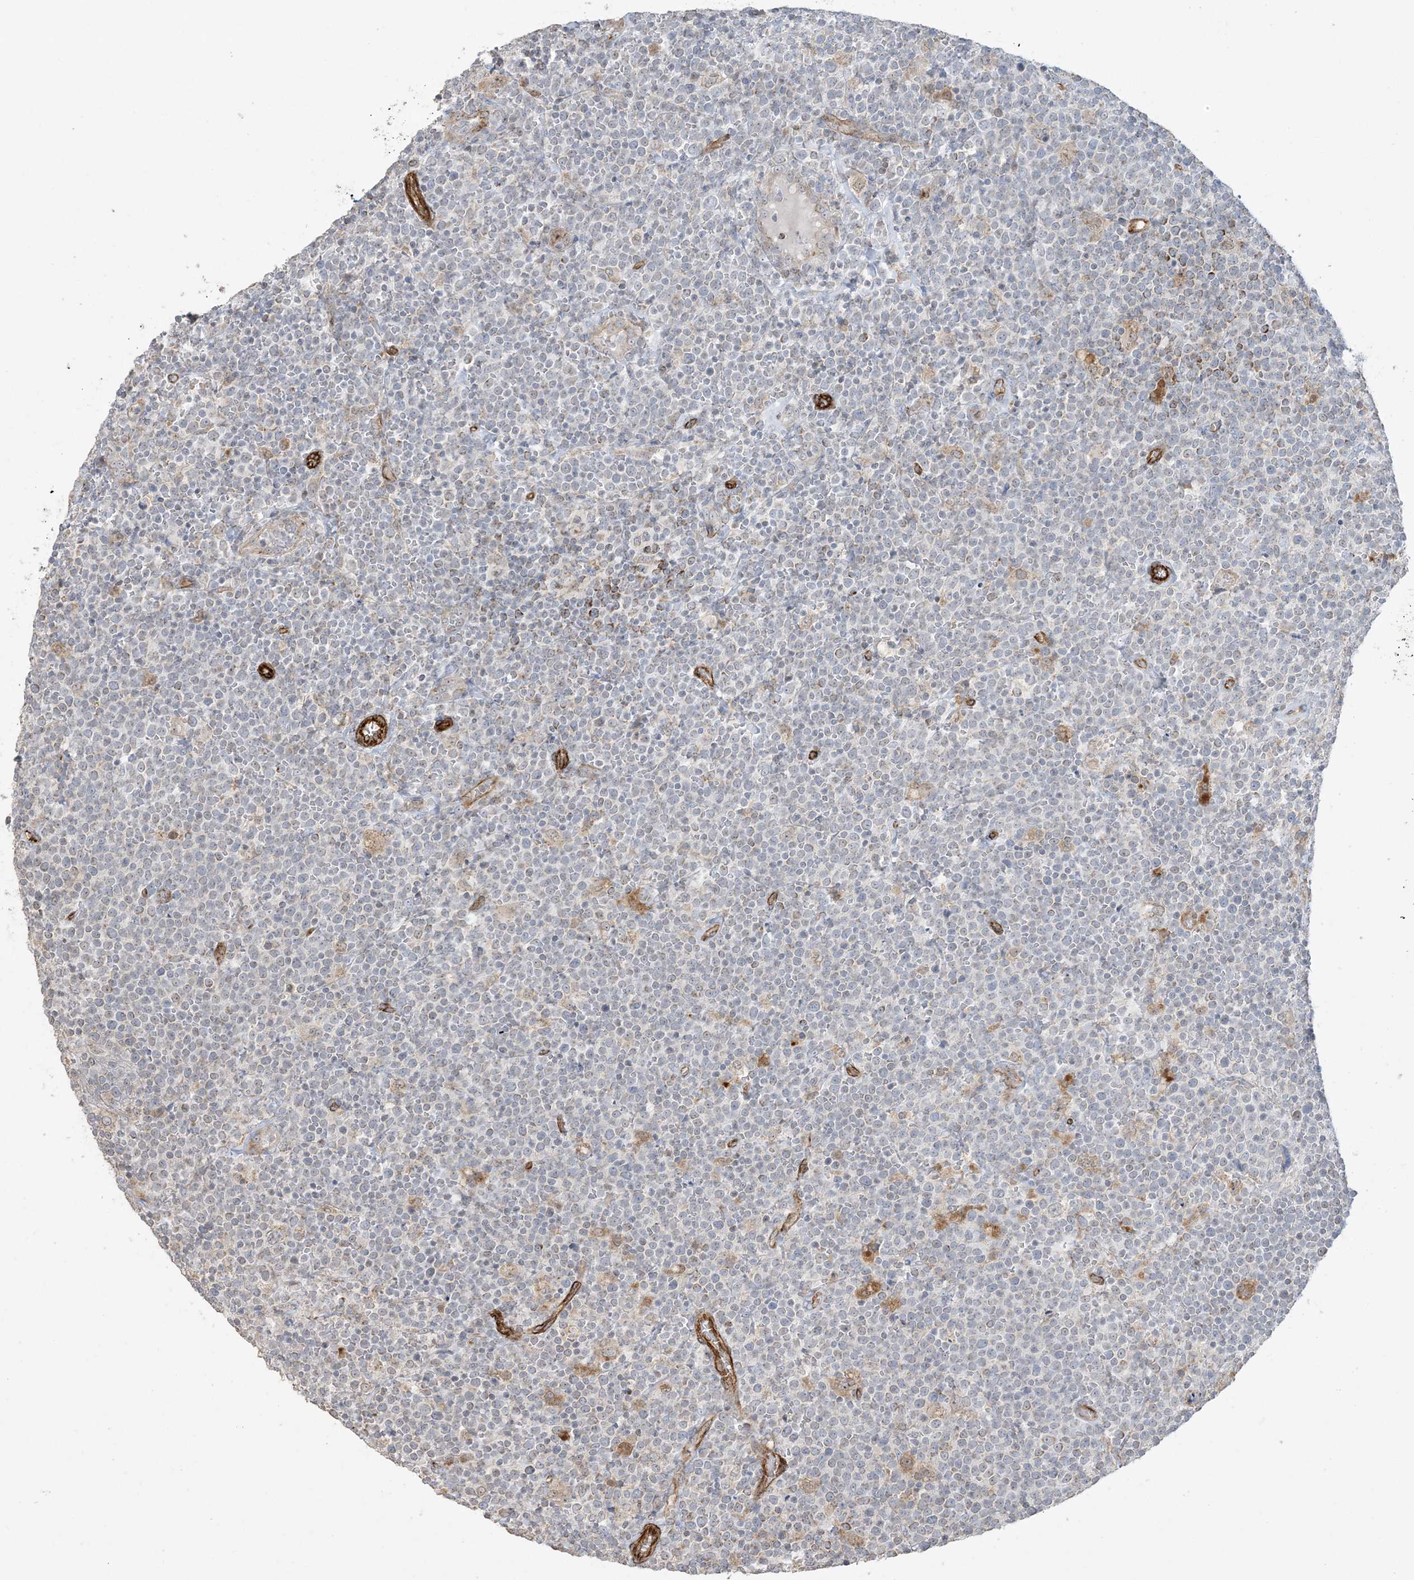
{"staining": {"intensity": "moderate", "quantity": "<25%", "location": "cytoplasmic/membranous"}, "tissue": "lymphoma", "cell_type": "Tumor cells", "image_type": "cancer", "snomed": [{"axis": "morphology", "description": "Malignant lymphoma, non-Hodgkin's type, High grade"}, {"axis": "topography", "description": "Lymph node"}], "caption": "Brown immunohistochemical staining in malignant lymphoma, non-Hodgkin's type (high-grade) shows moderate cytoplasmic/membranous staining in about <25% of tumor cells. The protein is stained brown, and the nuclei are stained in blue (DAB IHC with brightfield microscopy, high magnification).", "gene": "AGA", "patient": {"sex": "male", "age": 61}}